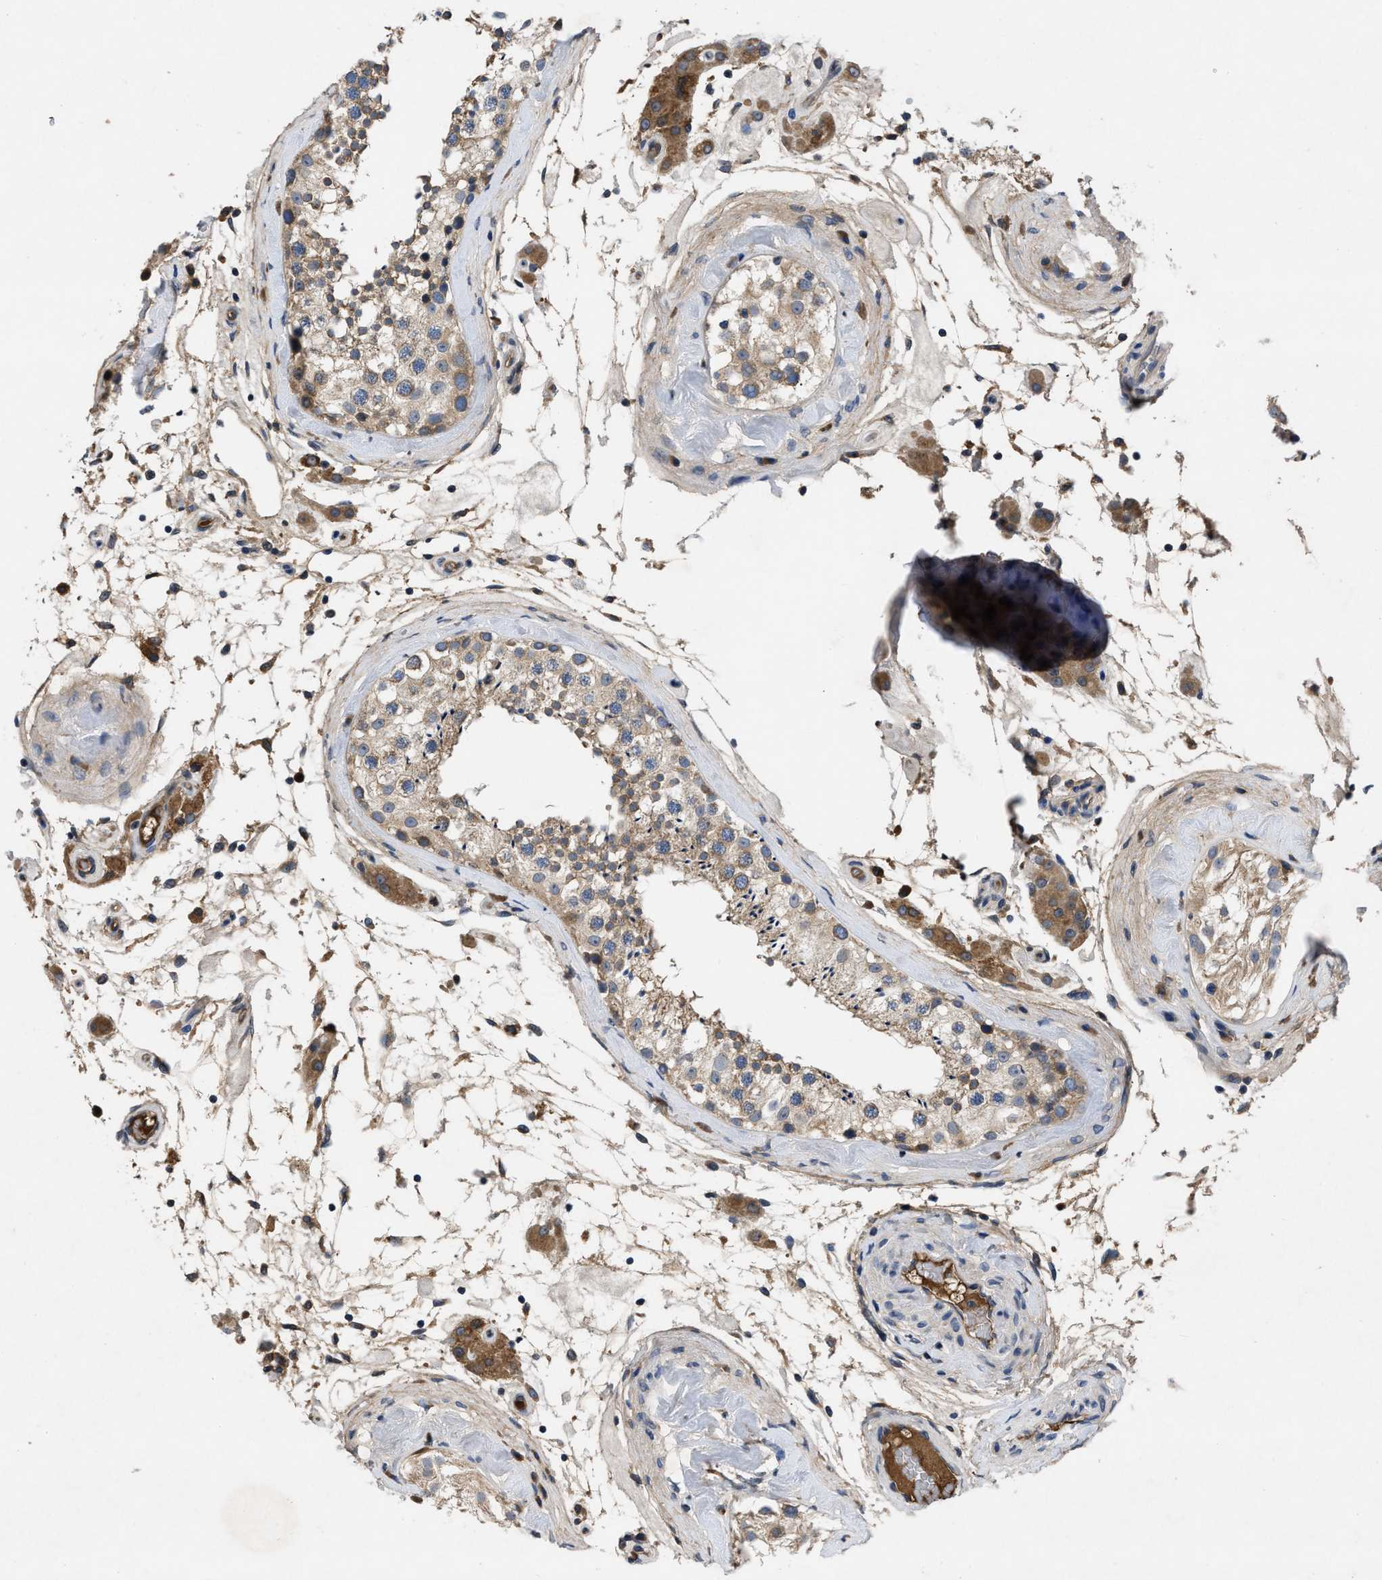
{"staining": {"intensity": "moderate", "quantity": ">75%", "location": "cytoplasmic/membranous"}, "tissue": "testis", "cell_type": "Cells in seminiferous ducts", "image_type": "normal", "snomed": [{"axis": "morphology", "description": "Normal tissue, NOS"}, {"axis": "topography", "description": "Testis"}], "caption": "IHC staining of normal testis, which shows medium levels of moderate cytoplasmic/membranous positivity in approximately >75% of cells in seminiferous ducts indicating moderate cytoplasmic/membranous protein staining. The staining was performed using DAB (brown) for protein detection and nuclei were counterstained in hematoxylin (blue).", "gene": "VPS4A", "patient": {"sex": "male", "age": 46}}